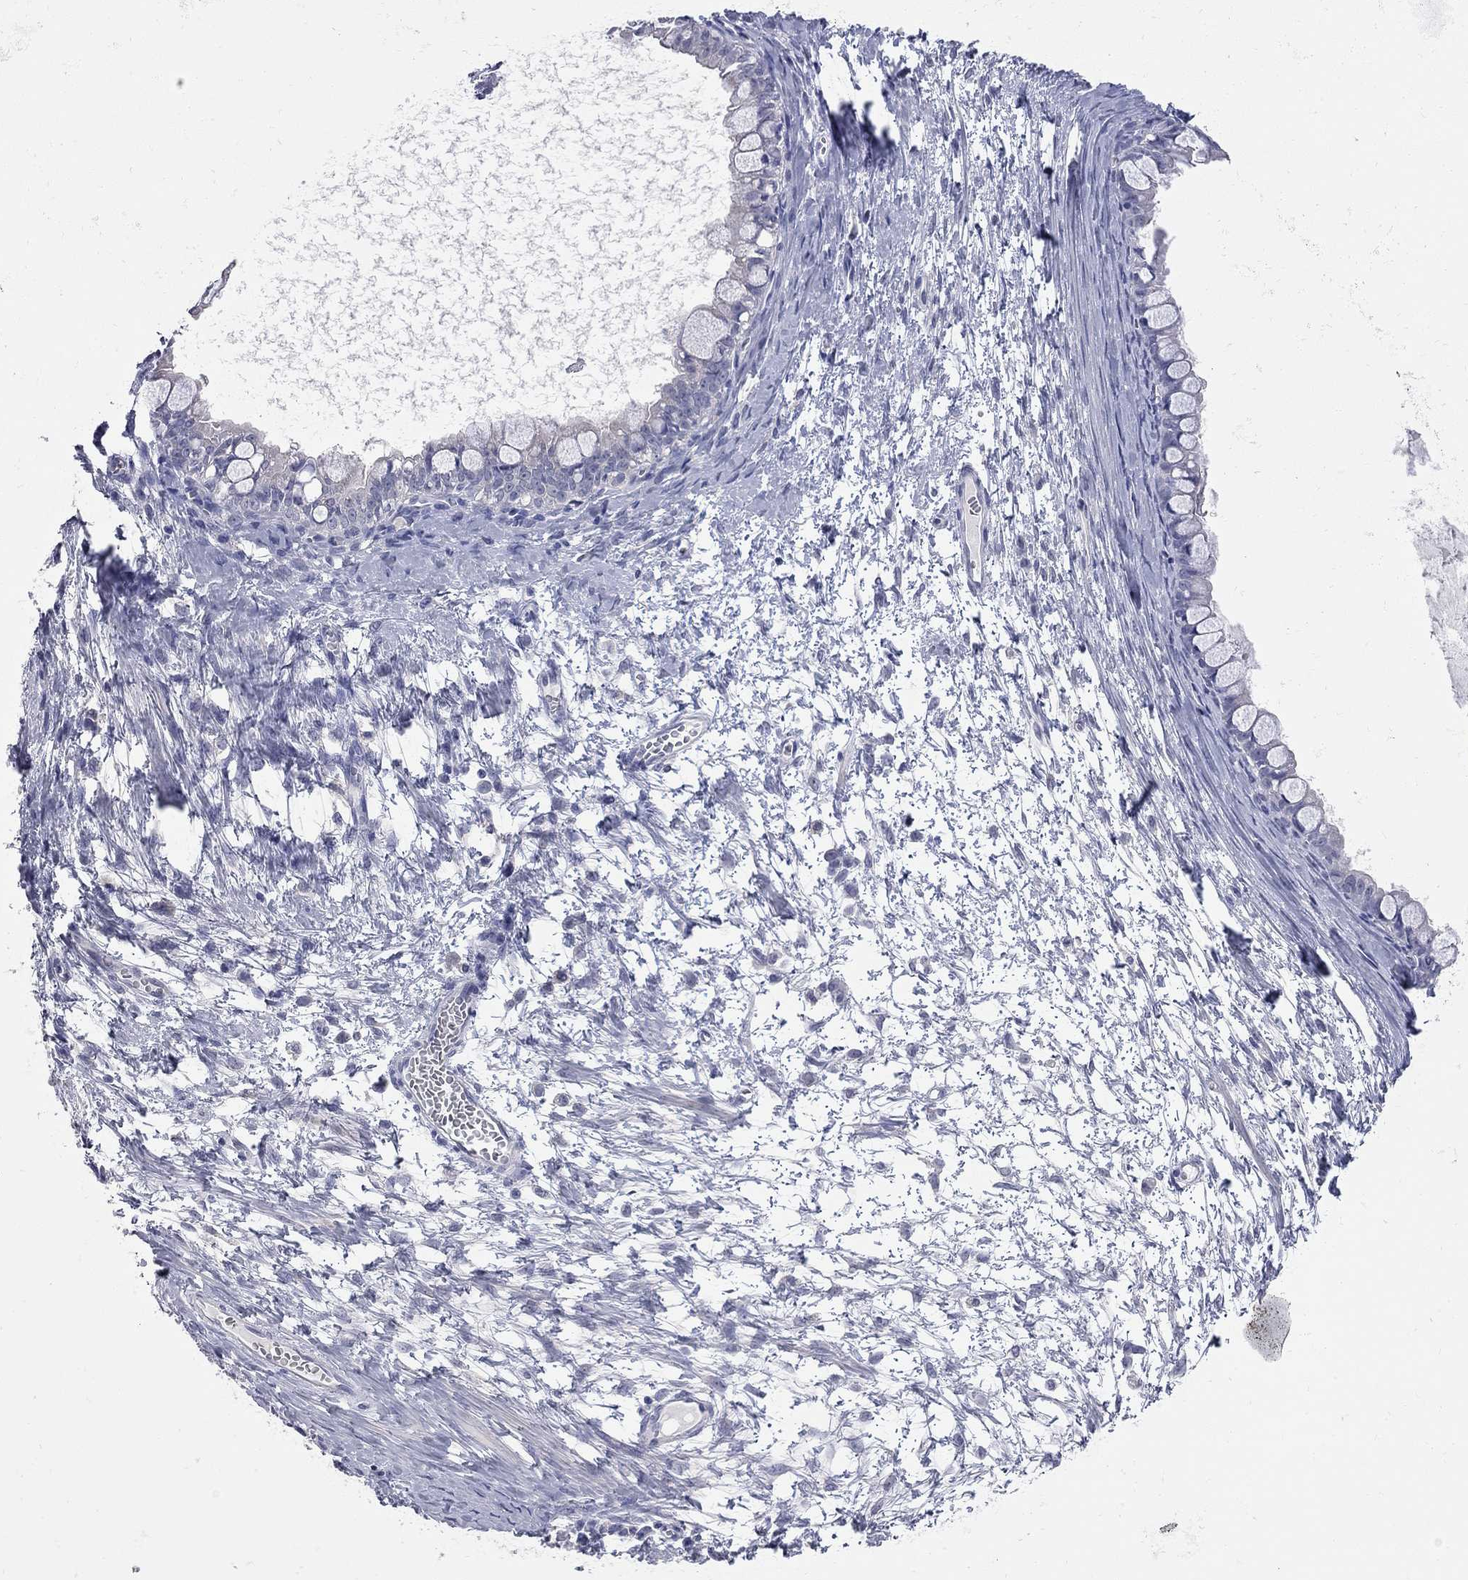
{"staining": {"intensity": "negative", "quantity": "none", "location": "none"}, "tissue": "ovarian cancer", "cell_type": "Tumor cells", "image_type": "cancer", "snomed": [{"axis": "morphology", "description": "Cystadenocarcinoma, mucinous, NOS"}, {"axis": "topography", "description": "Ovary"}], "caption": "Human ovarian cancer stained for a protein using immunohistochemistry shows no staining in tumor cells.", "gene": "FAM221B", "patient": {"sex": "female", "age": 63}}